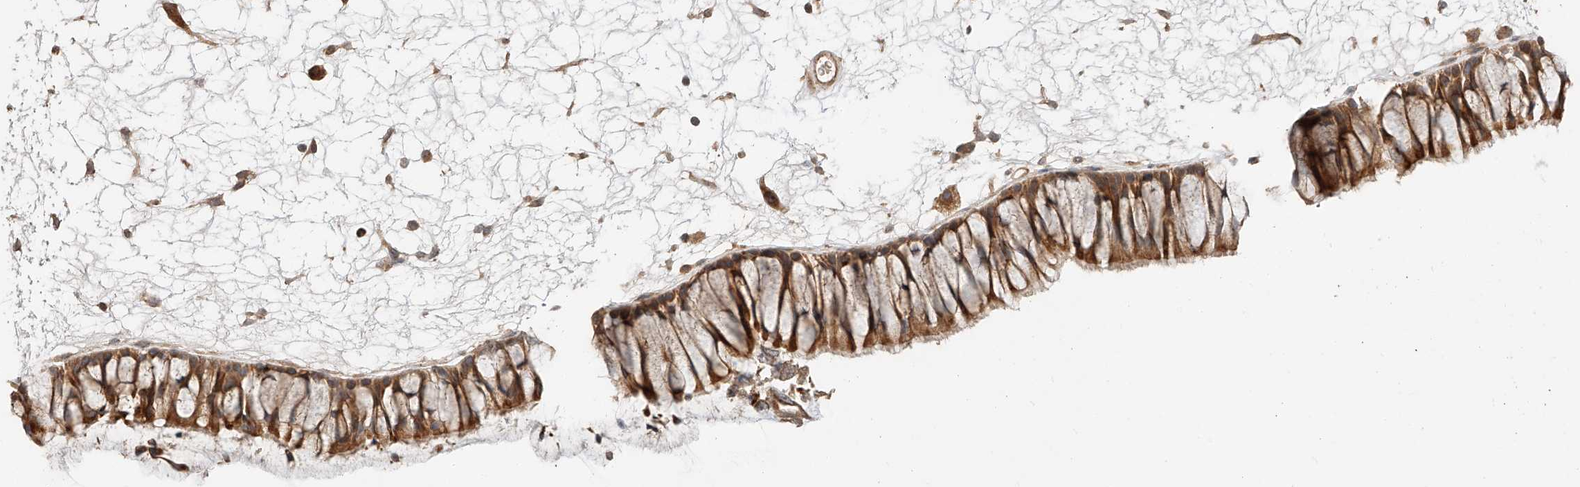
{"staining": {"intensity": "moderate", "quantity": ">75%", "location": "cytoplasmic/membranous"}, "tissue": "nasopharynx", "cell_type": "Respiratory epithelial cells", "image_type": "normal", "snomed": [{"axis": "morphology", "description": "Normal tissue, NOS"}, {"axis": "topography", "description": "Nasopharynx"}], "caption": "Nasopharynx stained with immunohistochemistry shows moderate cytoplasmic/membranous positivity in approximately >75% of respiratory epithelial cells. (DAB = brown stain, brightfield microscopy at high magnification).", "gene": "ZNF84", "patient": {"sex": "male", "age": 64}}